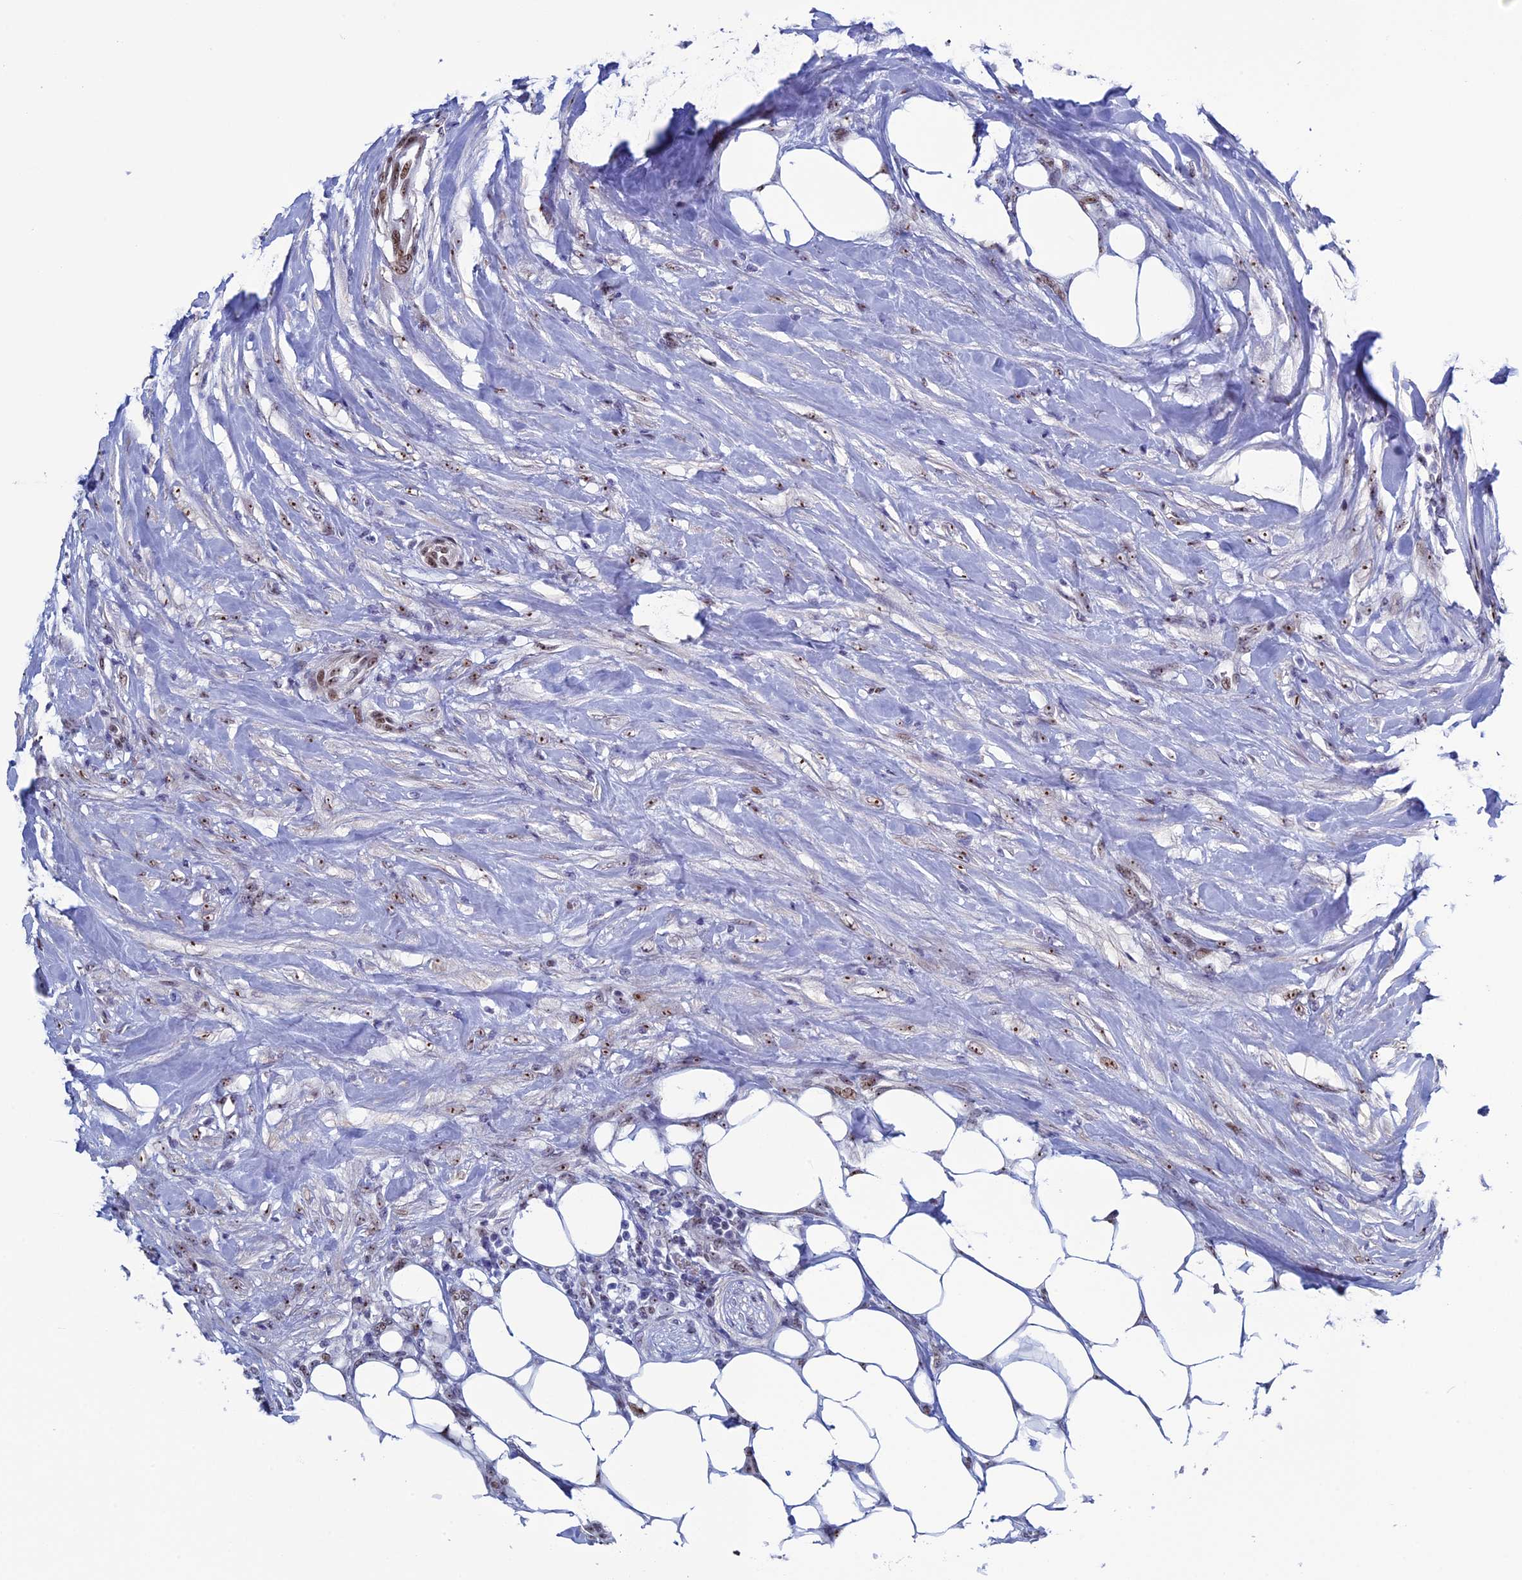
{"staining": {"intensity": "moderate", "quantity": "25%-75%", "location": "nuclear"}, "tissue": "urothelial cancer", "cell_type": "Tumor cells", "image_type": "cancer", "snomed": [{"axis": "morphology", "description": "Urothelial carcinoma, High grade"}, {"axis": "topography", "description": "Urinary bladder"}], "caption": "Urothelial cancer stained with a protein marker demonstrates moderate staining in tumor cells.", "gene": "CCDC86", "patient": {"sex": "male", "age": 35}}